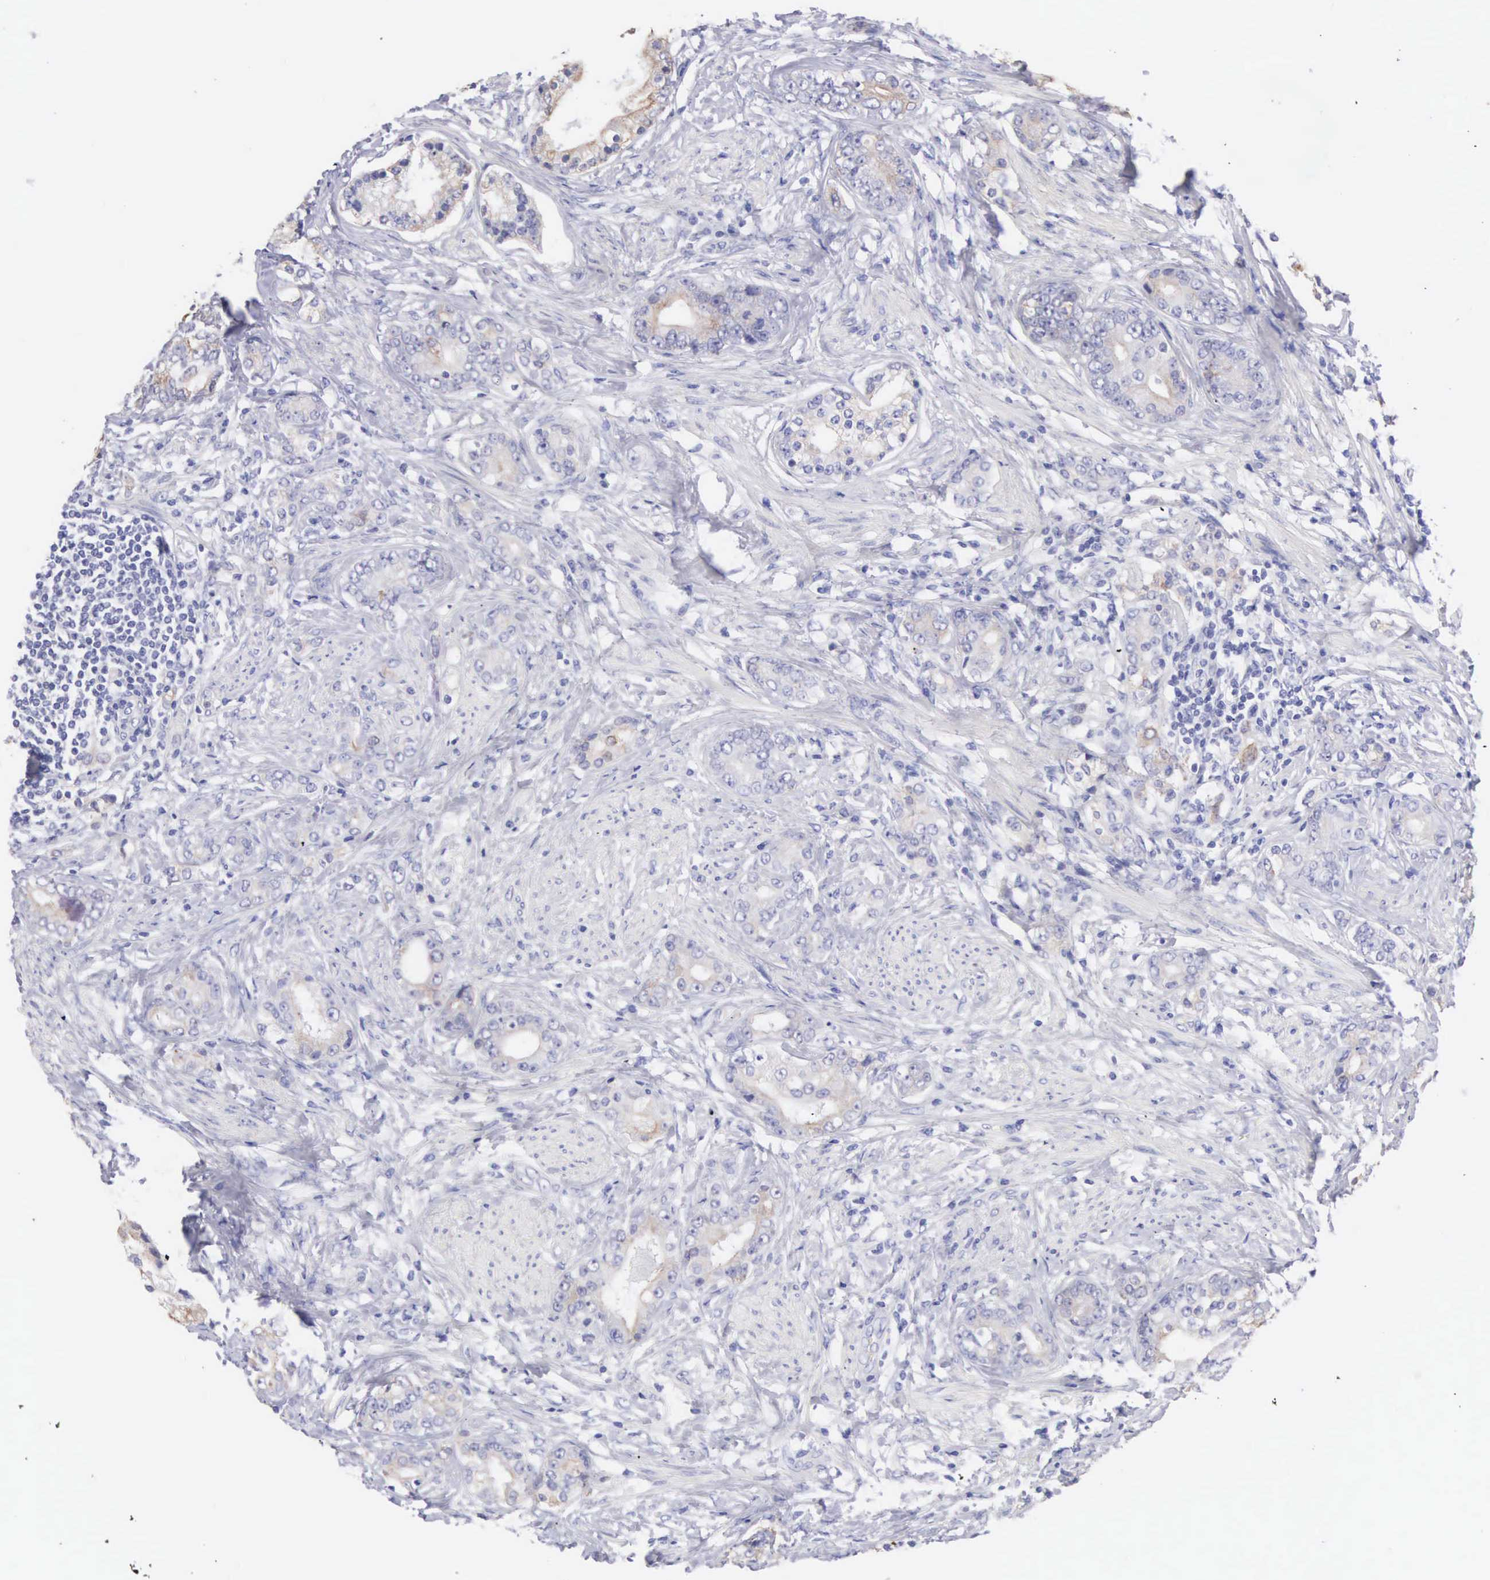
{"staining": {"intensity": "weak", "quantity": "<25%", "location": "cytoplasmic/membranous"}, "tissue": "prostate cancer", "cell_type": "Tumor cells", "image_type": "cancer", "snomed": [{"axis": "morphology", "description": "Adenocarcinoma, Medium grade"}, {"axis": "topography", "description": "Prostate"}], "caption": "DAB (3,3'-diaminobenzidine) immunohistochemical staining of human prostate cancer demonstrates no significant staining in tumor cells.", "gene": "PIR", "patient": {"sex": "male", "age": 59}}